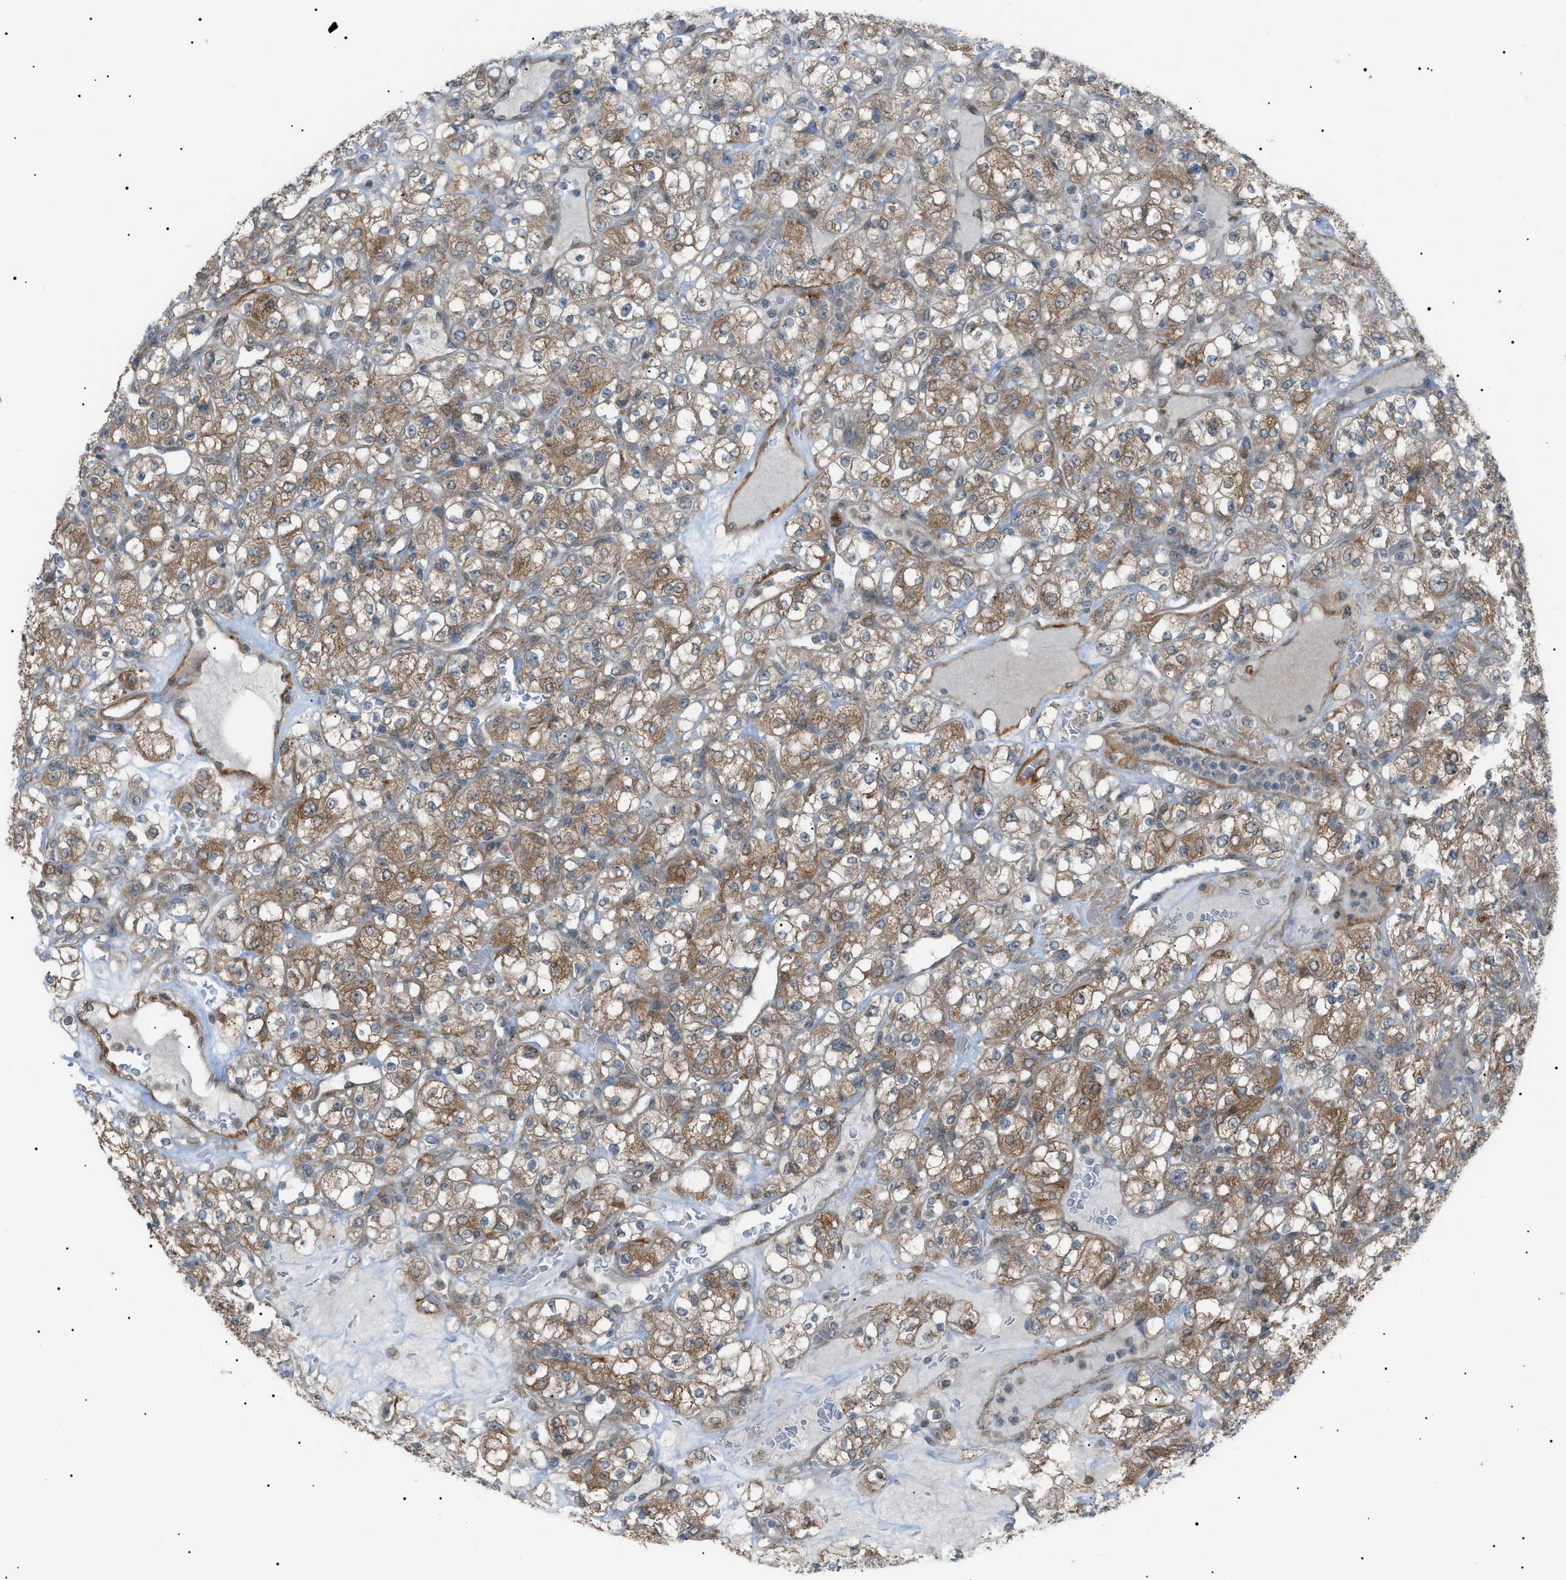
{"staining": {"intensity": "moderate", "quantity": ">75%", "location": "cytoplasmic/membranous"}, "tissue": "renal cancer", "cell_type": "Tumor cells", "image_type": "cancer", "snomed": [{"axis": "morphology", "description": "Normal tissue, NOS"}, {"axis": "morphology", "description": "Adenocarcinoma, NOS"}, {"axis": "topography", "description": "Kidney"}], "caption": "Immunohistochemistry micrograph of human adenocarcinoma (renal) stained for a protein (brown), which exhibits medium levels of moderate cytoplasmic/membranous positivity in about >75% of tumor cells.", "gene": "LPIN2", "patient": {"sex": "female", "age": 72}}